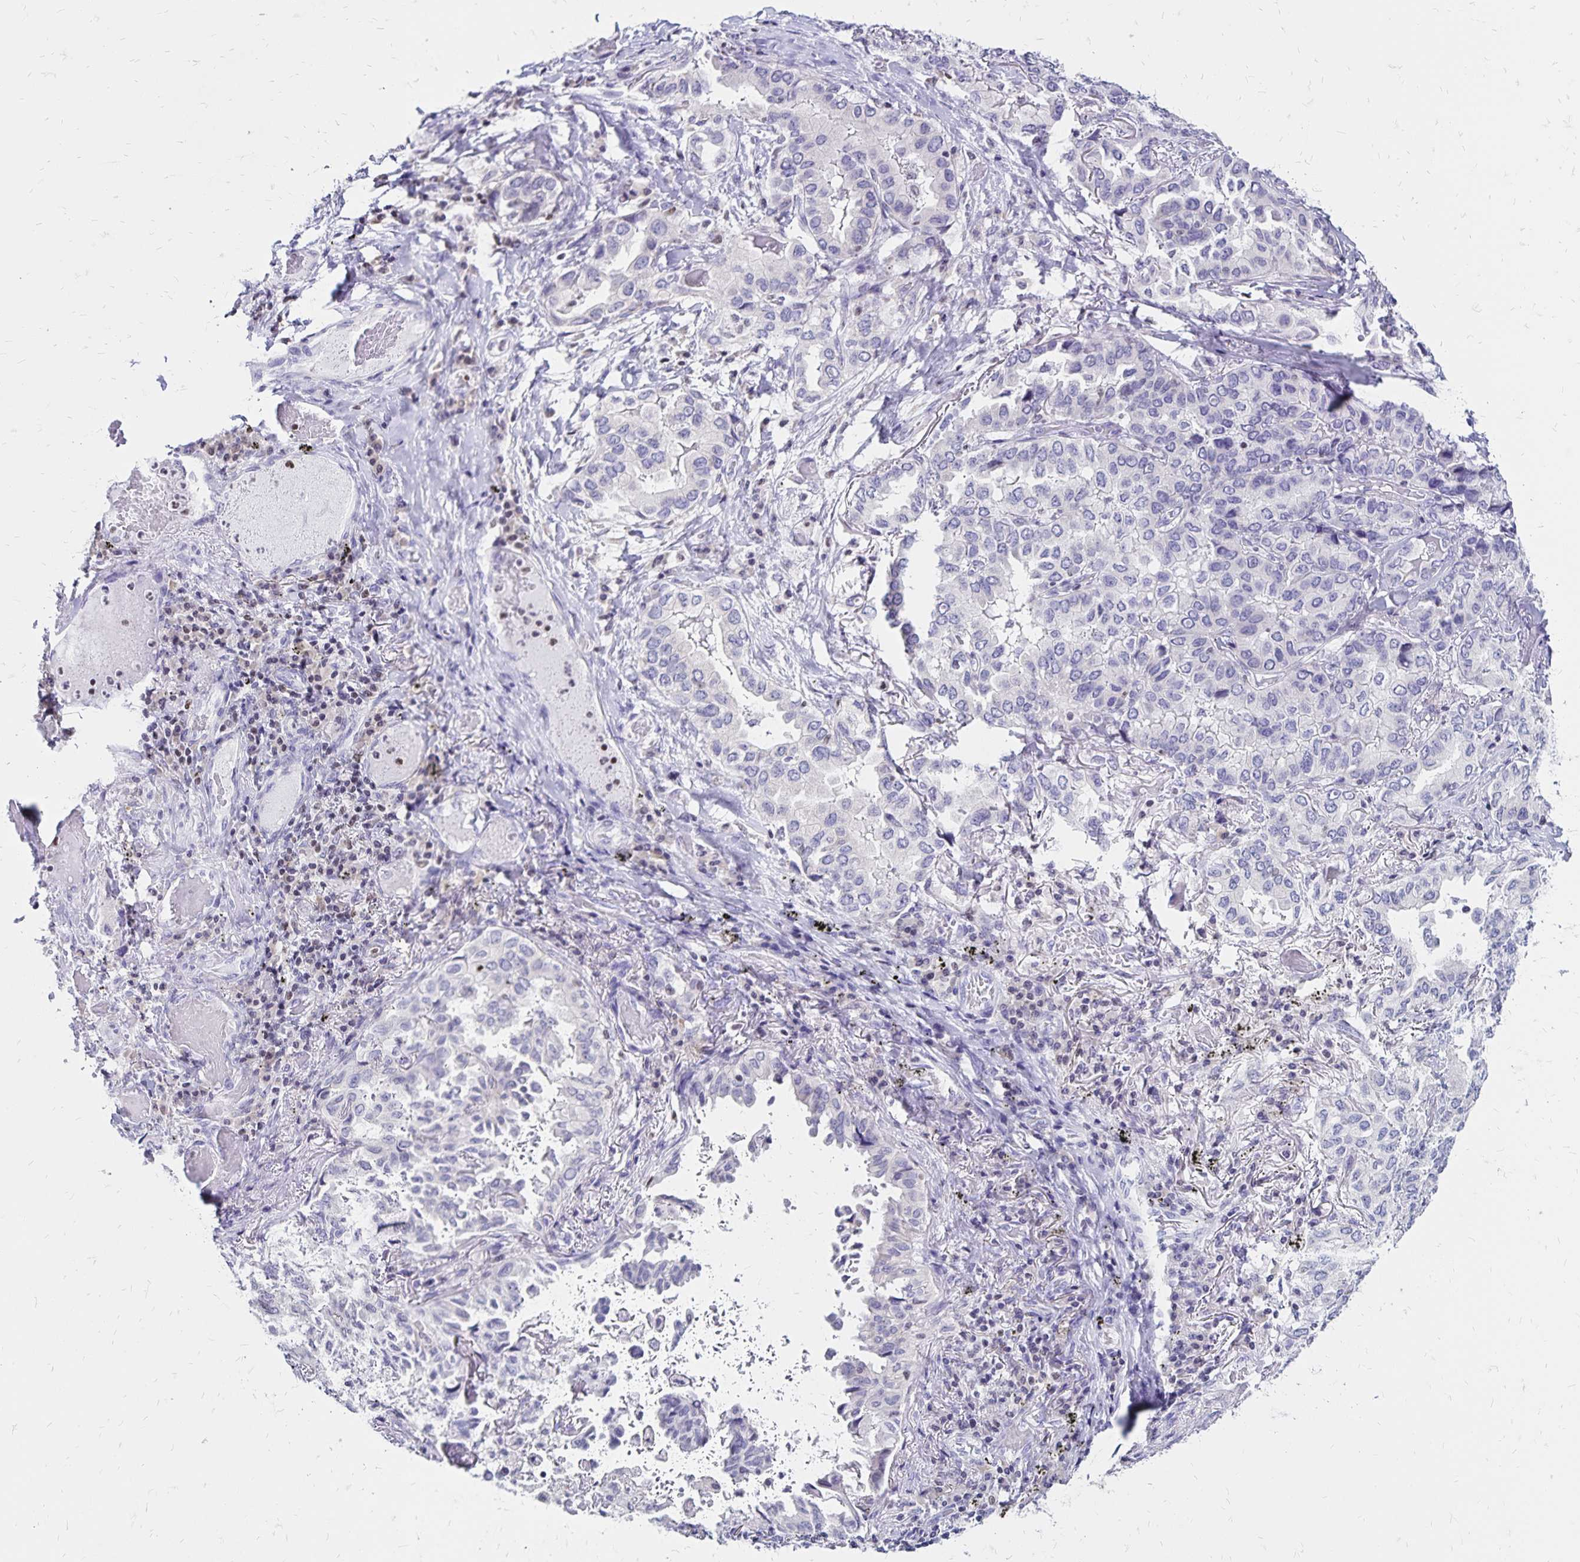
{"staining": {"intensity": "negative", "quantity": "none", "location": "none"}, "tissue": "lung cancer", "cell_type": "Tumor cells", "image_type": "cancer", "snomed": [{"axis": "morphology", "description": "Aneuploidy"}, {"axis": "morphology", "description": "Adenocarcinoma, NOS"}, {"axis": "morphology", "description": "Adenocarcinoma, metastatic, NOS"}, {"axis": "topography", "description": "Lymph node"}, {"axis": "topography", "description": "Lung"}], "caption": "Immunohistochemistry (IHC) micrograph of neoplastic tissue: human lung cancer stained with DAB shows no significant protein positivity in tumor cells.", "gene": "IKZF1", "patient": {"sex": "female", "age": 48}}